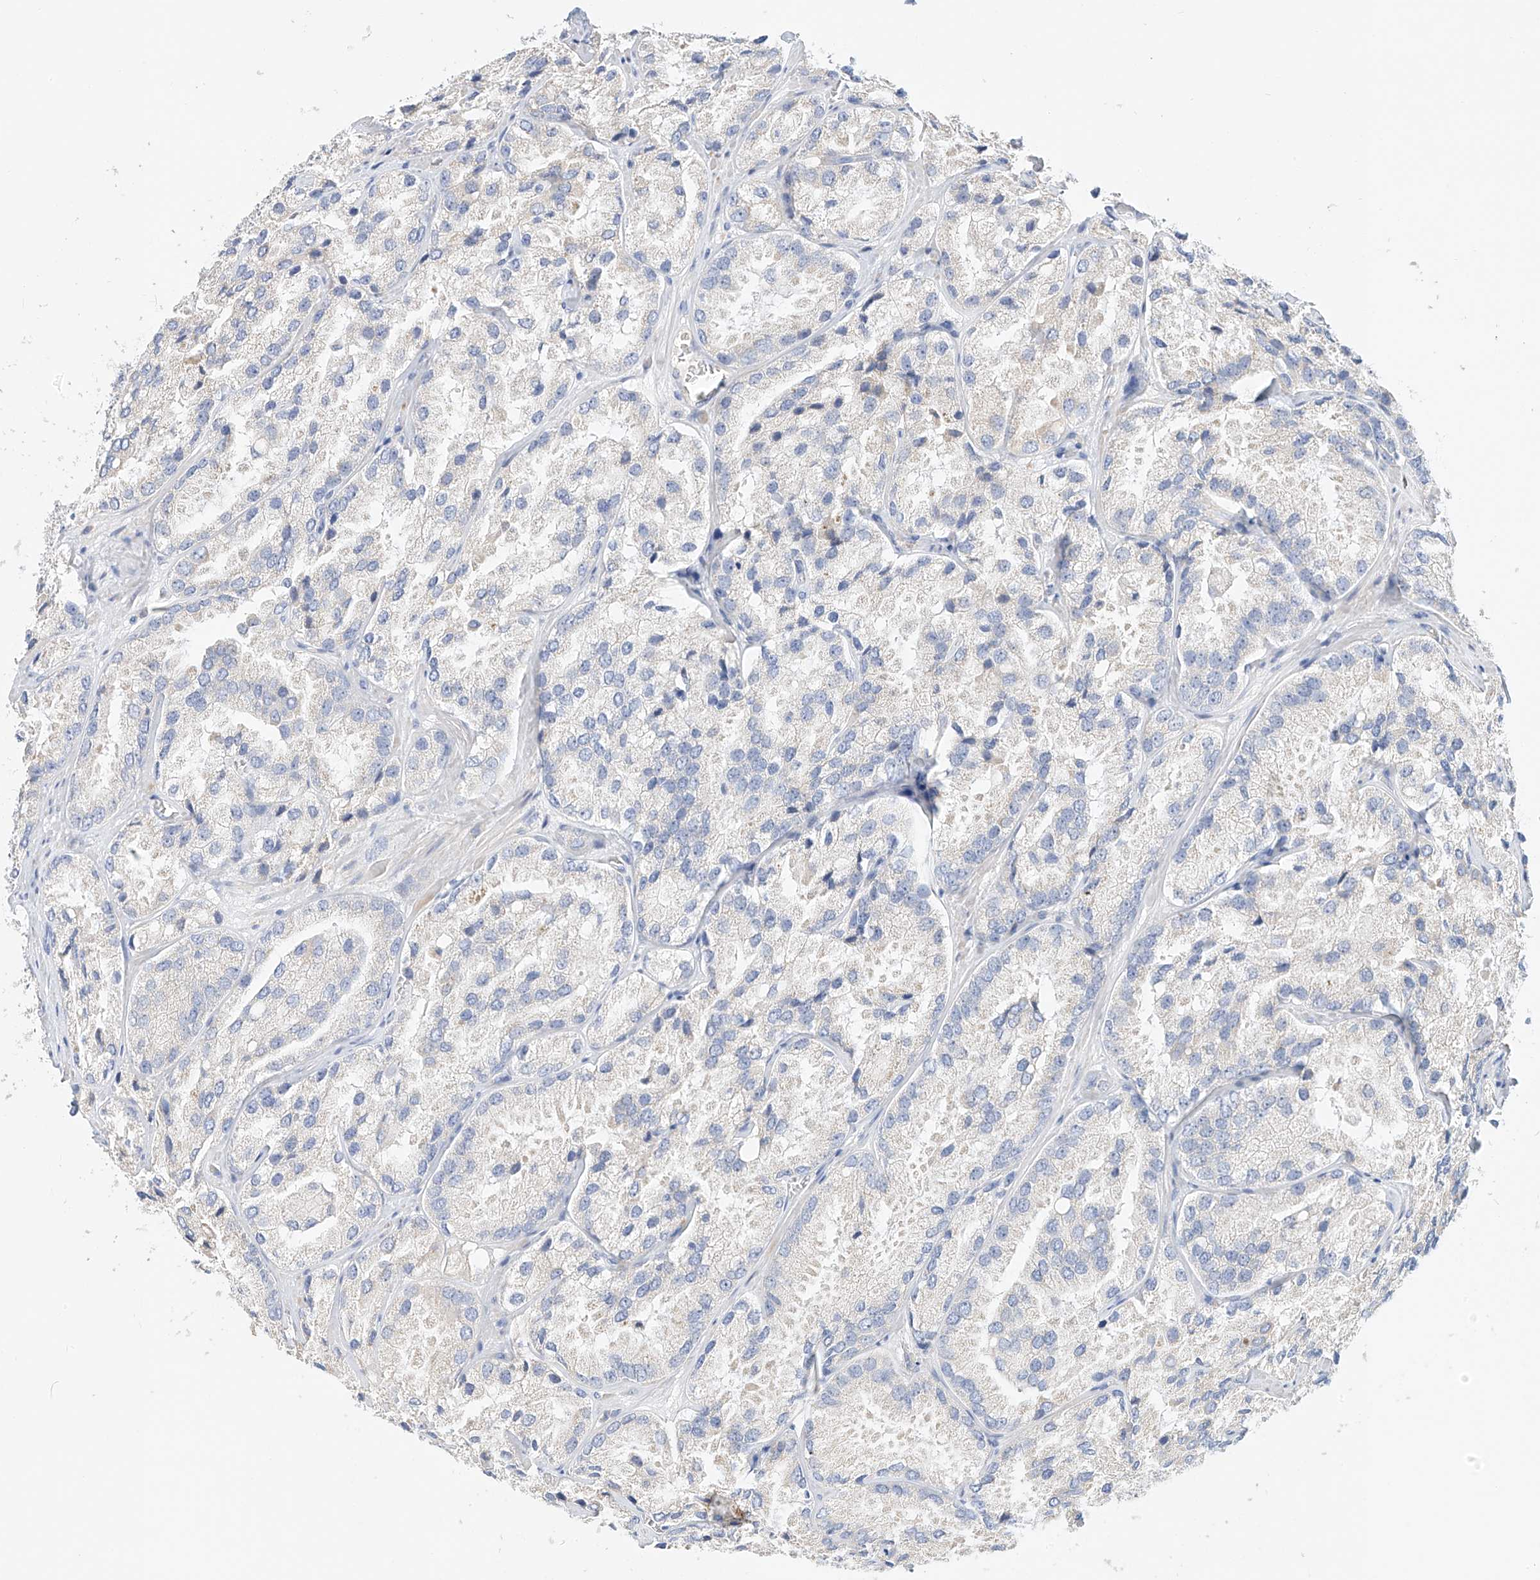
{"staining": {"intensity": "moderate", "quantity": "<25%", "location": "cytoplasmic/membranous"}, "tissue": "prostate cancer", "cell_type": "Tumor cells", "image_type": "cancer", "snomed": [{"axis": "morphology", "description": "Adenocarcinoma, High grade"}, {"axis": "topography", "description": "Prostate"}], "caption": "A histopathology image of prostate high-grade adenocarcinoma stained for a protein shows moderate cytoplasmic/membranous brown staining in tumor cells.", "gene": "RASA2", "patient": {"sex": "male", "age": 66}}